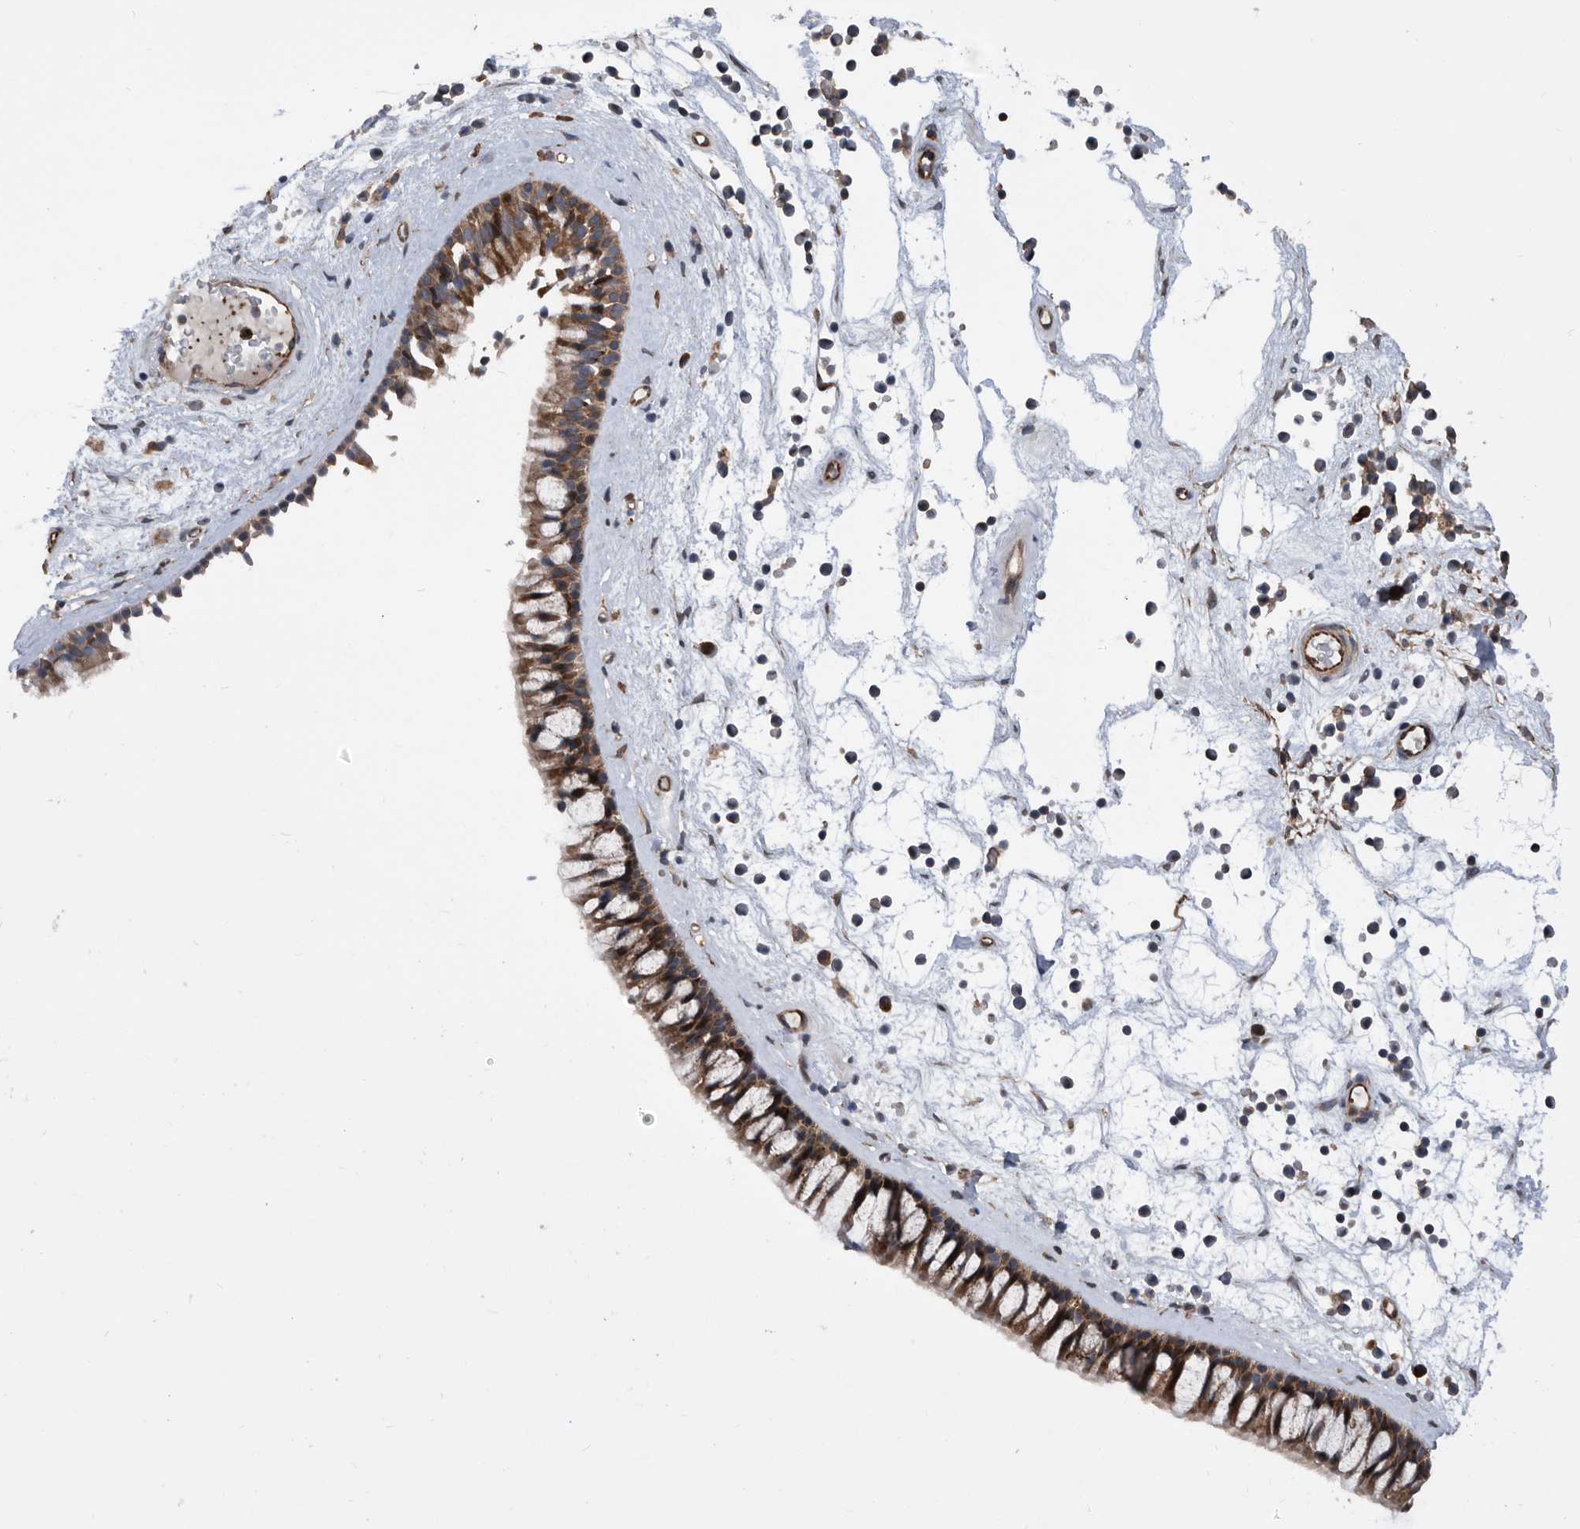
{"staining": {"intensity": "moderate", "quantity": ">75%", "location": "cytoplasmic/membranous"}, "tissue": "nasopharynx", "cell_type": "Respiratory epithelial cells", "image_type": "normal", "snomed": [{"axis": "morphology", "description": "Normal tissue, NOS"}, {"axis": "topography", "description": "Nasopharynx"}], "caption": "This image displays immunohistochemistry staining of unremarkable human nasopharynx, with medium moderate cytoplasmic/membranous positivity in approximately >75% of respiratory epithelial cells.", "gene": "SERINC2", "patient": {"sex": "male", "age": 64}}